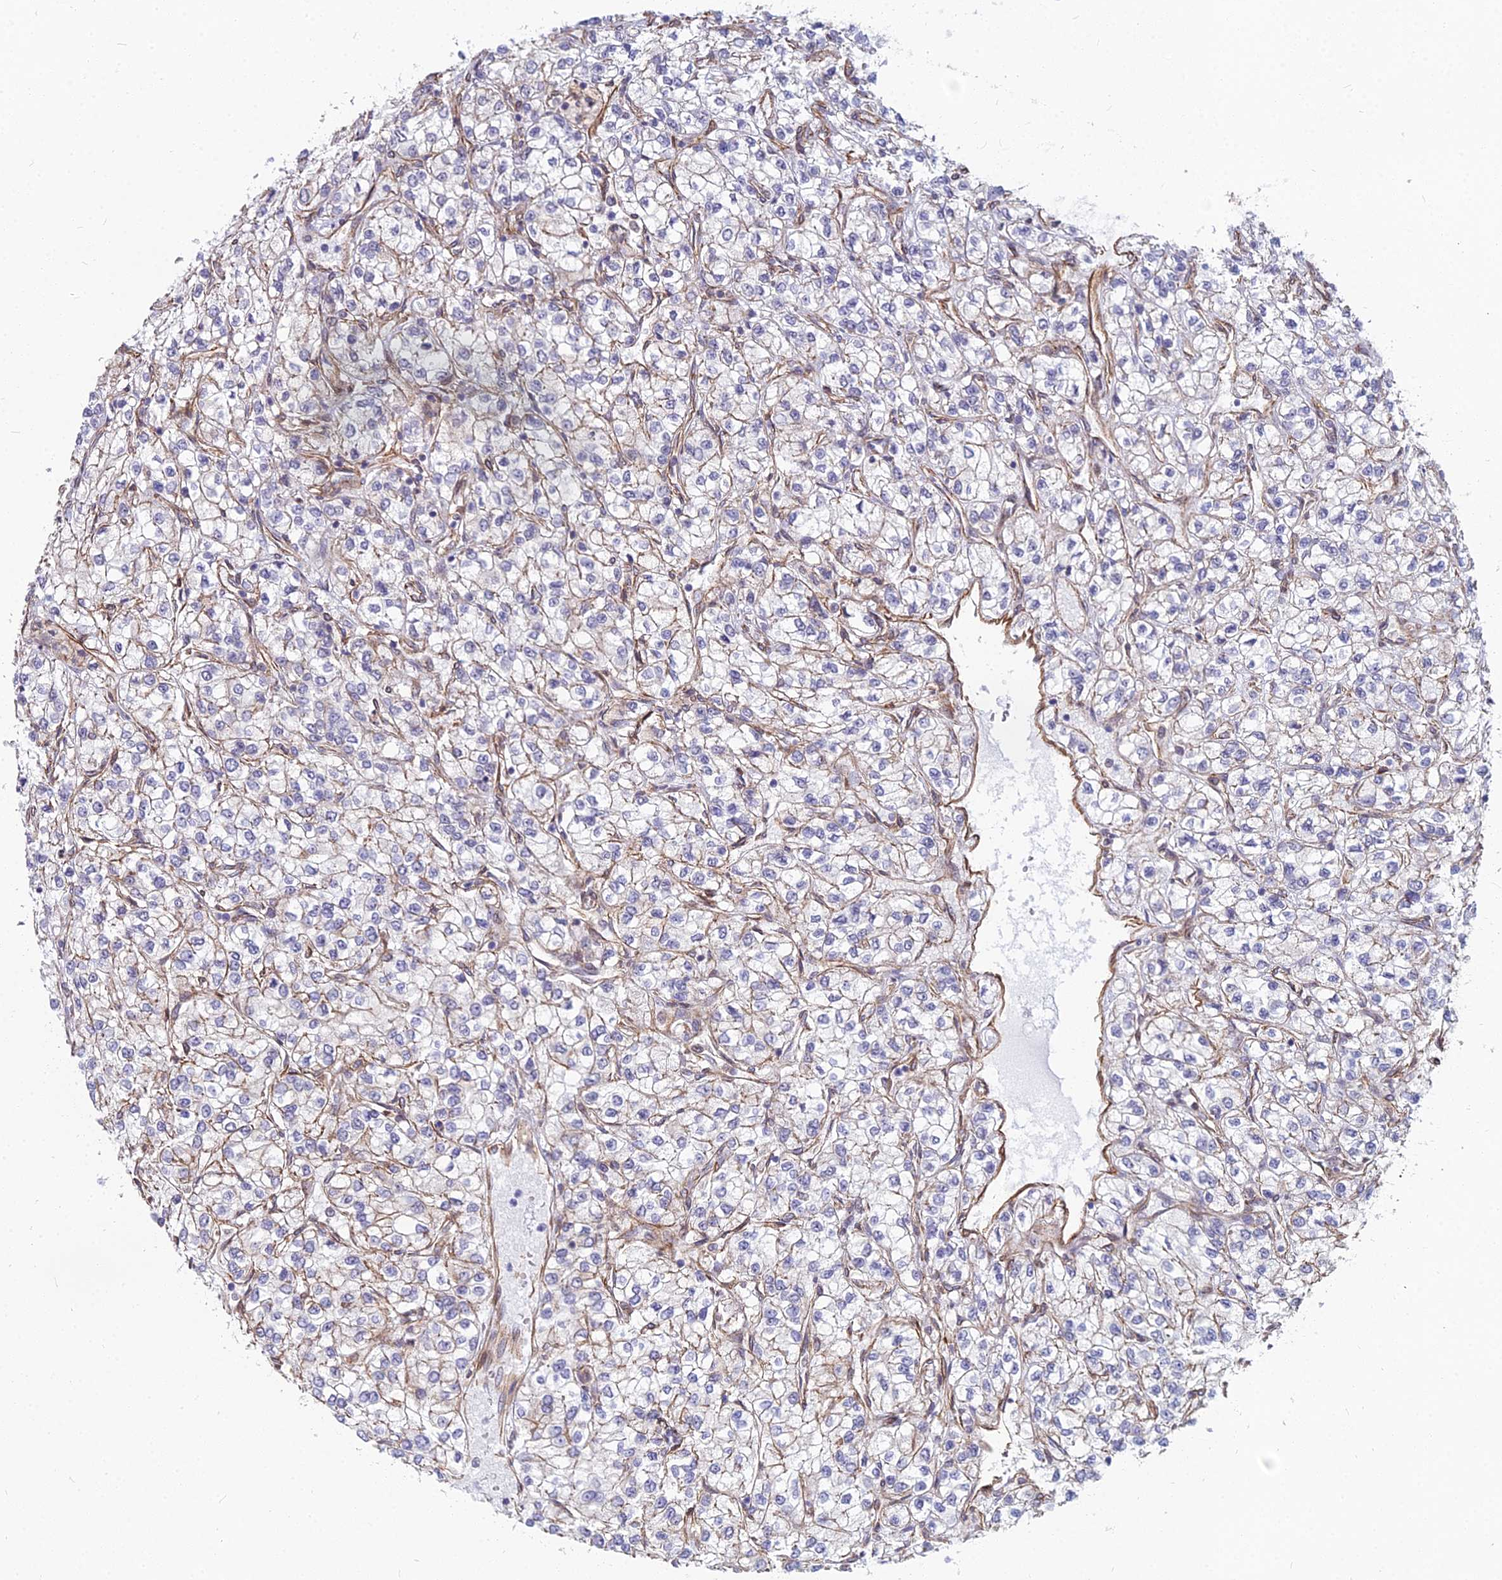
{"staining": {"intensity": "negative", "quantity": "none", "location": "none"}, "tissue": "renal cancer", "cell_type": "Tumor cells", "image_type": "cancer", "snomed": [{"axis": "morphology", "description": "Adenocarcinoma, NOS"}, {"axis": "topography", "description": "Kidney"}], "caption": "Immunohistochemical staining of adenocarcinoma (renal) exhibits no significant expression in tumor cells.", "gene": "YJU2", "patient": {"sex": "male", "age": 80}}